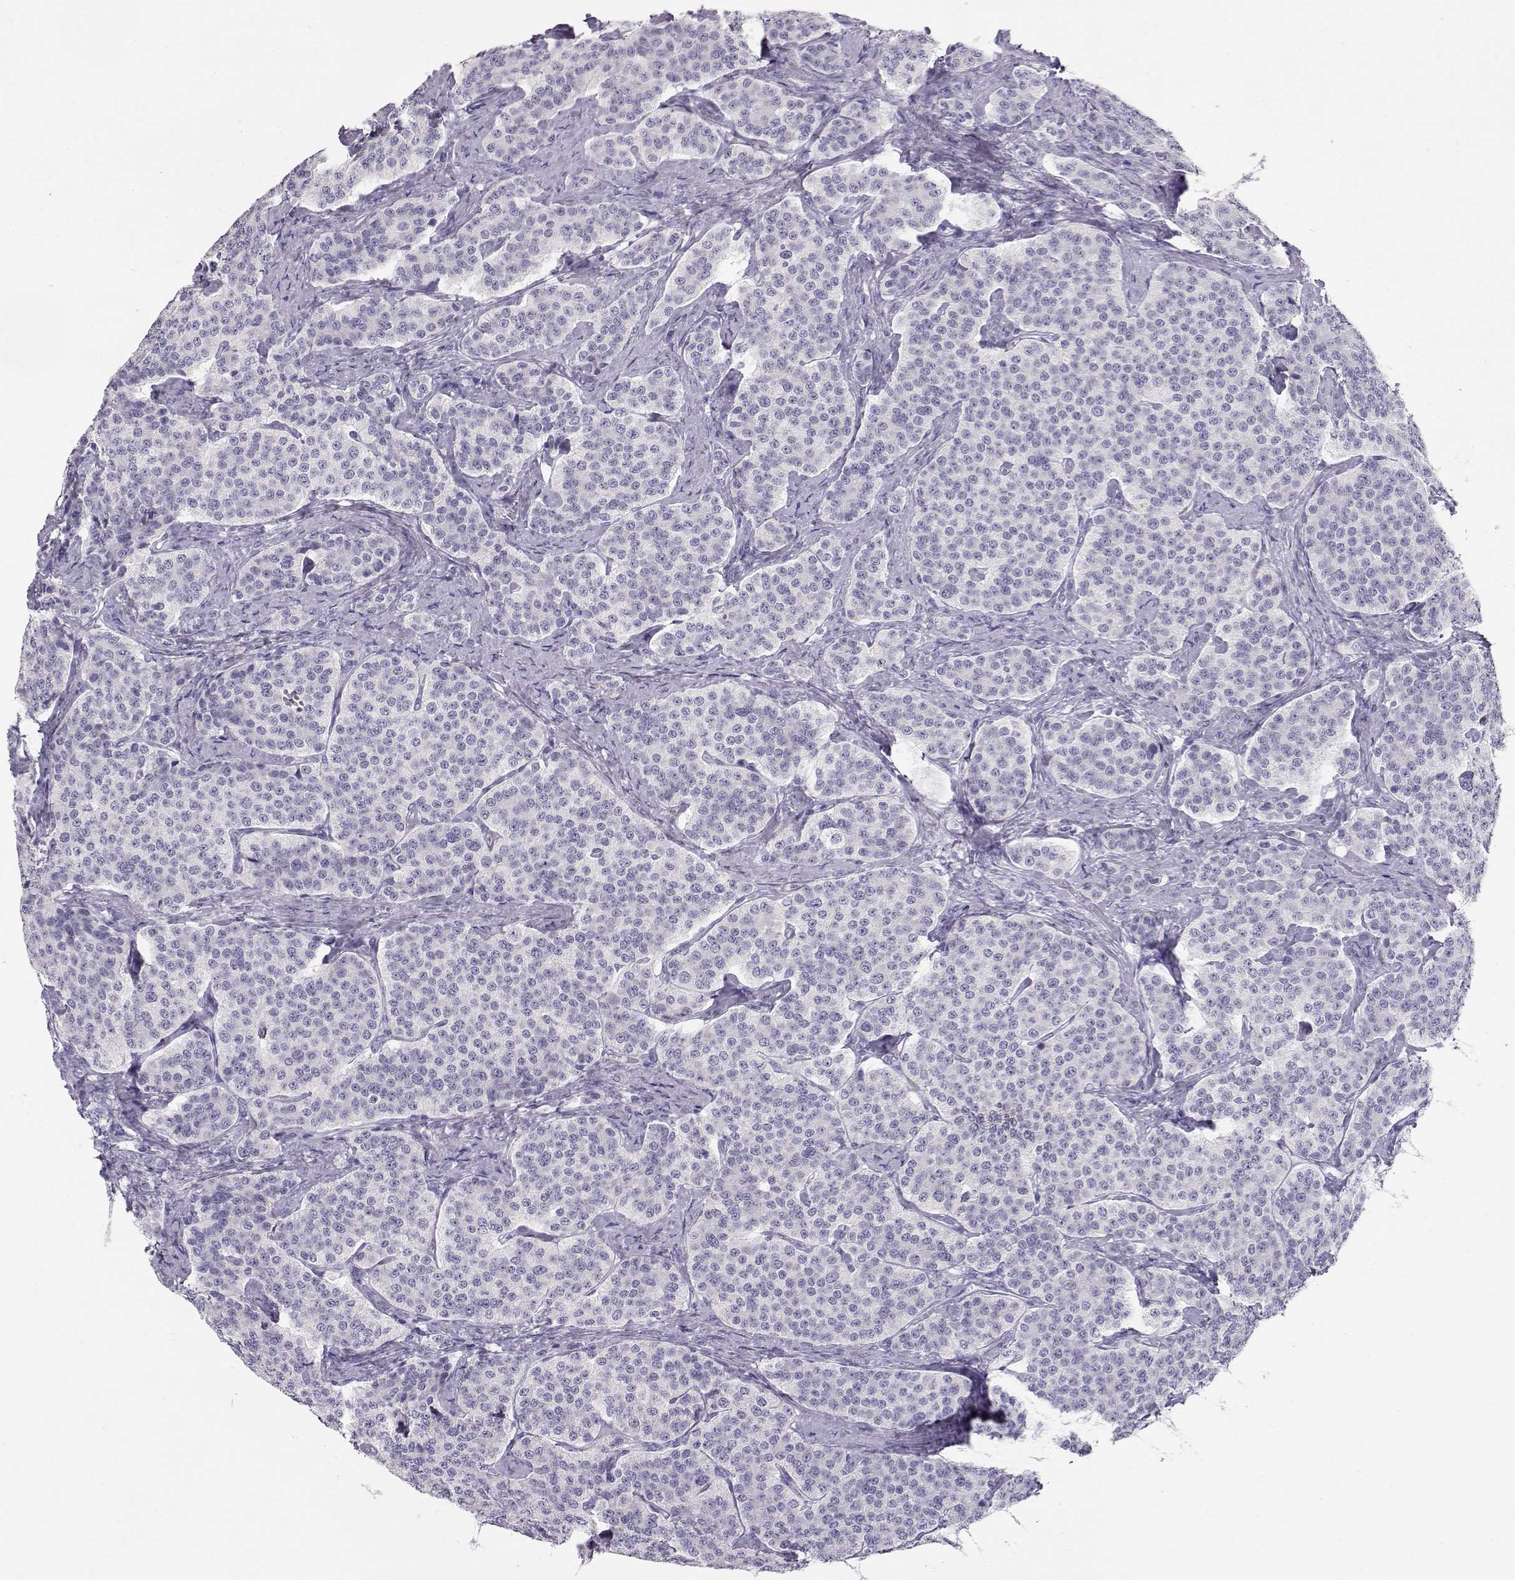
{"staining": {"intensity": "negative", "quantity": "none", "location": "none"}, "tissue": "carcinoid", "cell_type": "Tumor cells", "image_type": "cancer", "snomed": [{"axis": "morphology", "description": "Carcinoid, malignant, NOS"}, {"axis": "topography", "description": "Small intestine"}], "caption": "Immunohistochemical staining of human carcinoid exhibits no significant expression in tumor cells.", "gene": "OPN5", "patient": {"sex": "female", "age": 58}}